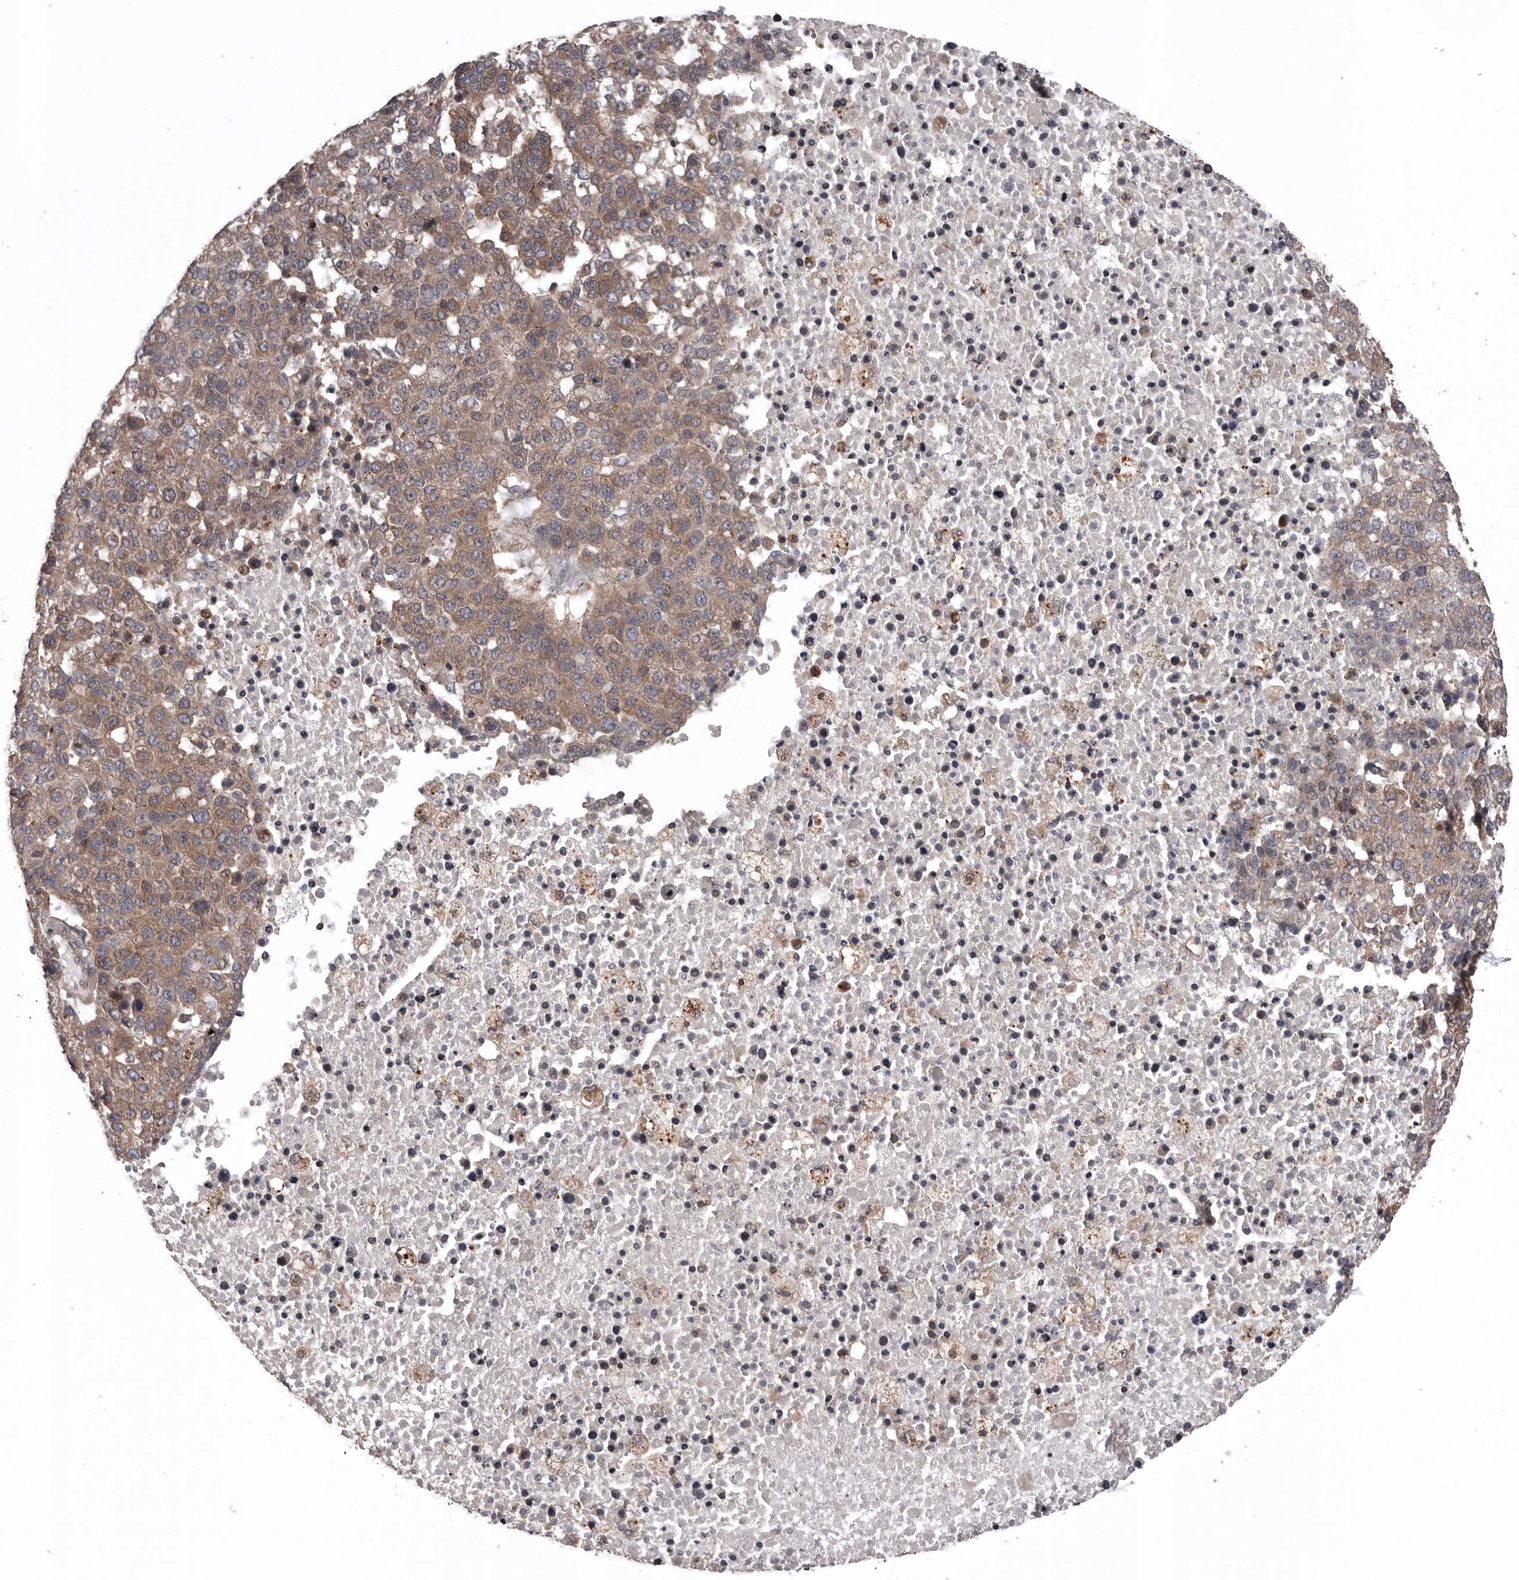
{"staining": {"intensity": "moderate", "quantity": ">75%", "location": "cytoplasmic/membranous"}, "tissue": "pancreatic cancer", "cell_type": "Tumor cells", "image_type": "cancer", "snomed": [{"axis": "morphology", "description": "Adenocarcinoma, NOS"}, {"axis": "topography", "description": "Pancreas"}], "caption": "Pancreatic cancer (adenocarcinoma) stained with DAB immunohistochemistry (IHC) demonstrates medium levels of moderate cytoplasmic/membranous expression in approximately >75% of tumor cells. (brown staining indicates protein expression, while blue staining denotes nuclei).", "gene": "AOAH", "patient": {"sex": "female", "age": 61}}